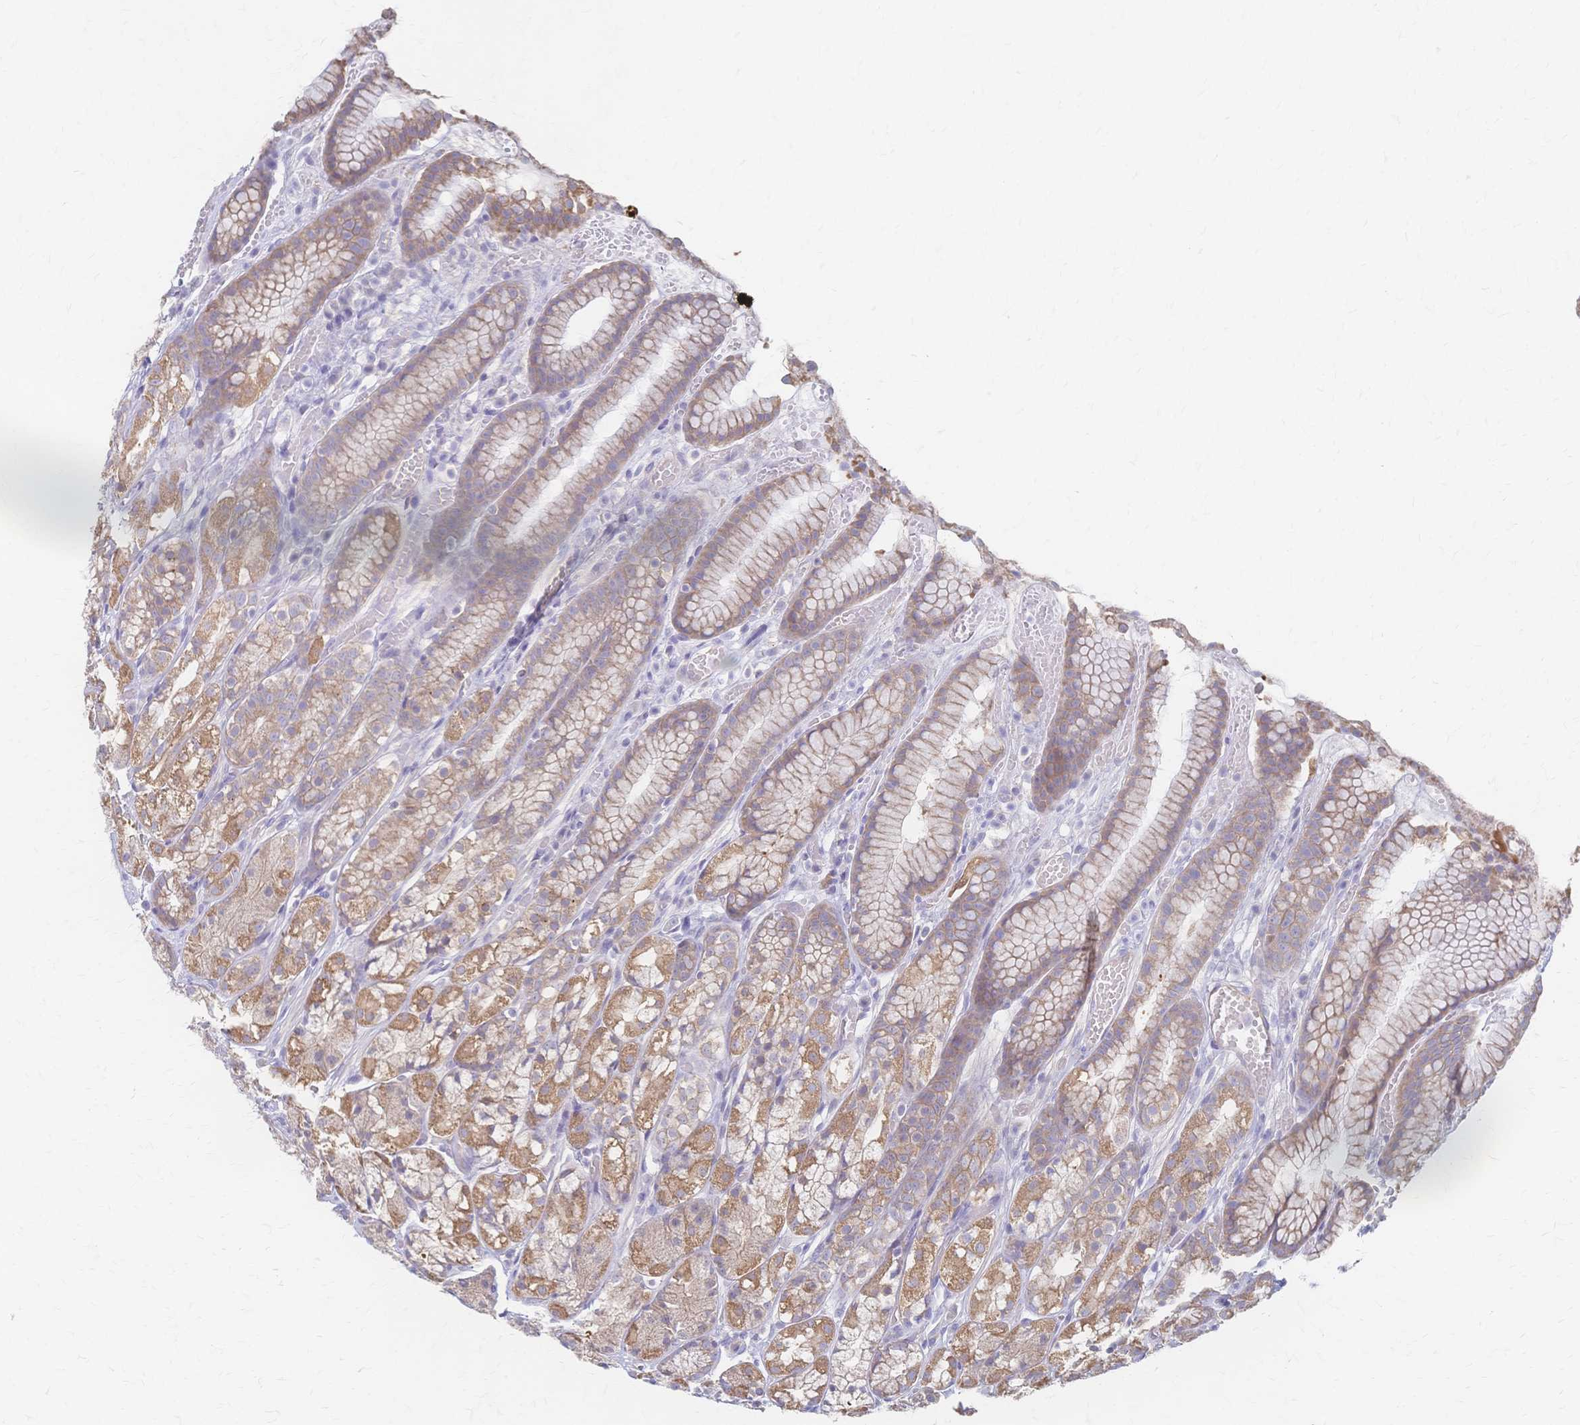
{"staining": {"intensity": "weak", "quantity": ">75%", "location": "cytoplasmic/membranous"}, "tissue": "stomach", "cell_type": "Glandular cells", "image_type": "normal", "snomed": [{"axis": "morphology", "description": "Normal tissue, NOS"}, {"axis": "topography", "description": "Smooth muscle"}, {"axis": "topography", "description": "Stomach"}], "caption": "About >75% of glandular cells in benign human stomach show weak cytoplasmic/membranous protein positivity as visualized by brown immunohistochemical staining.", "gene": "CYB5A", "patient": {"sex": "male", "age": 70}}